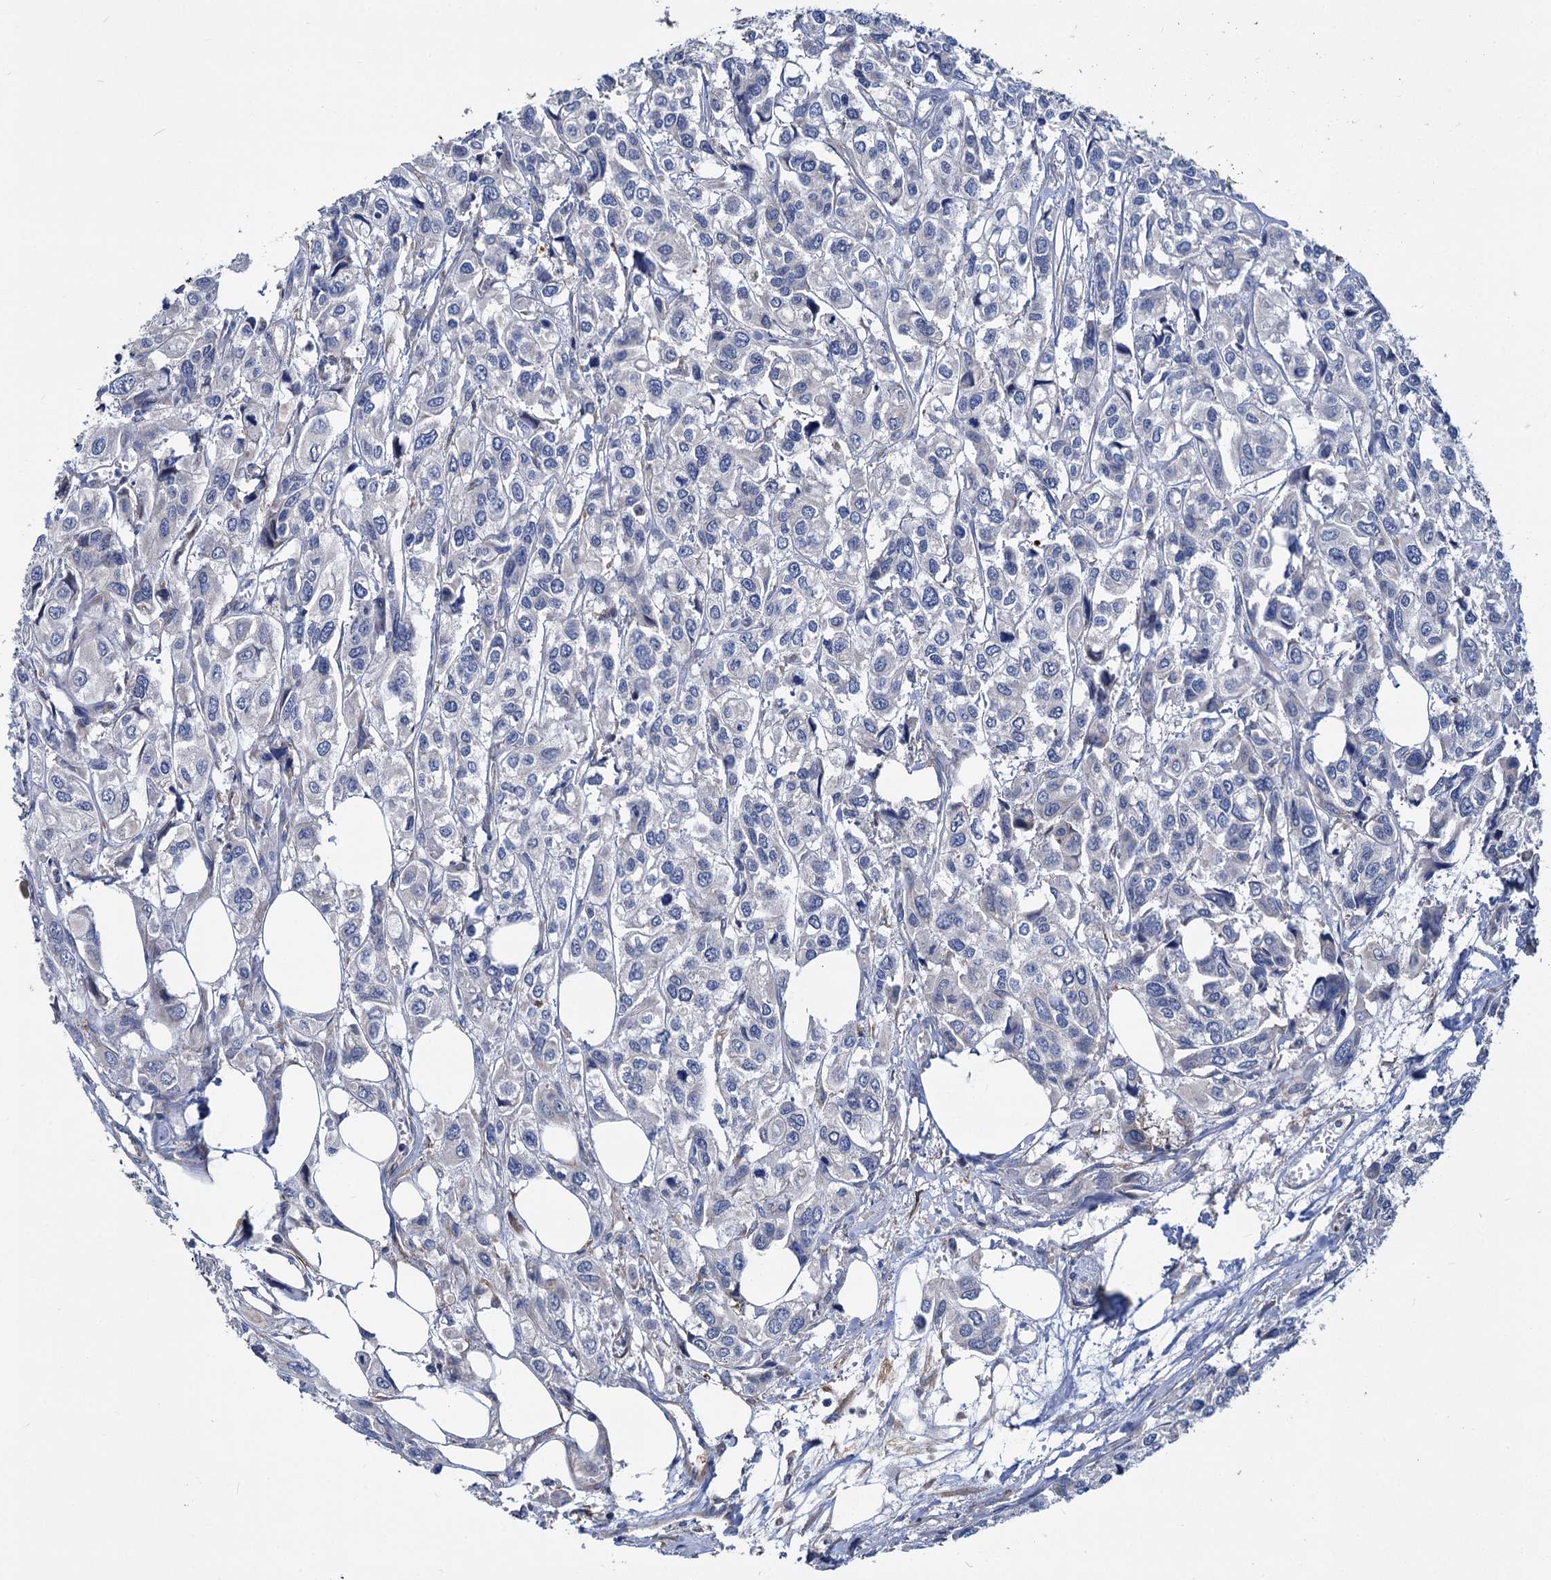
{"staining": {"intensity": "negative", "quantity": "none", "location": "none"}, "tissue": "urothelial cancer", "cell_type": "Tumor cells", "image_type": "cancer", "snomed": [{"axis": "morphology", "description": "Urothelial carcinoma, High grade"}, {"axis": "topography", "description": "Urinary bladder"}], "caption": "Immunohistochemistry of urothelial cancer exhibits no positivity in tumor cells.", "gene": "TRIM55", "patient": {"sex": "male", "age": 67}}